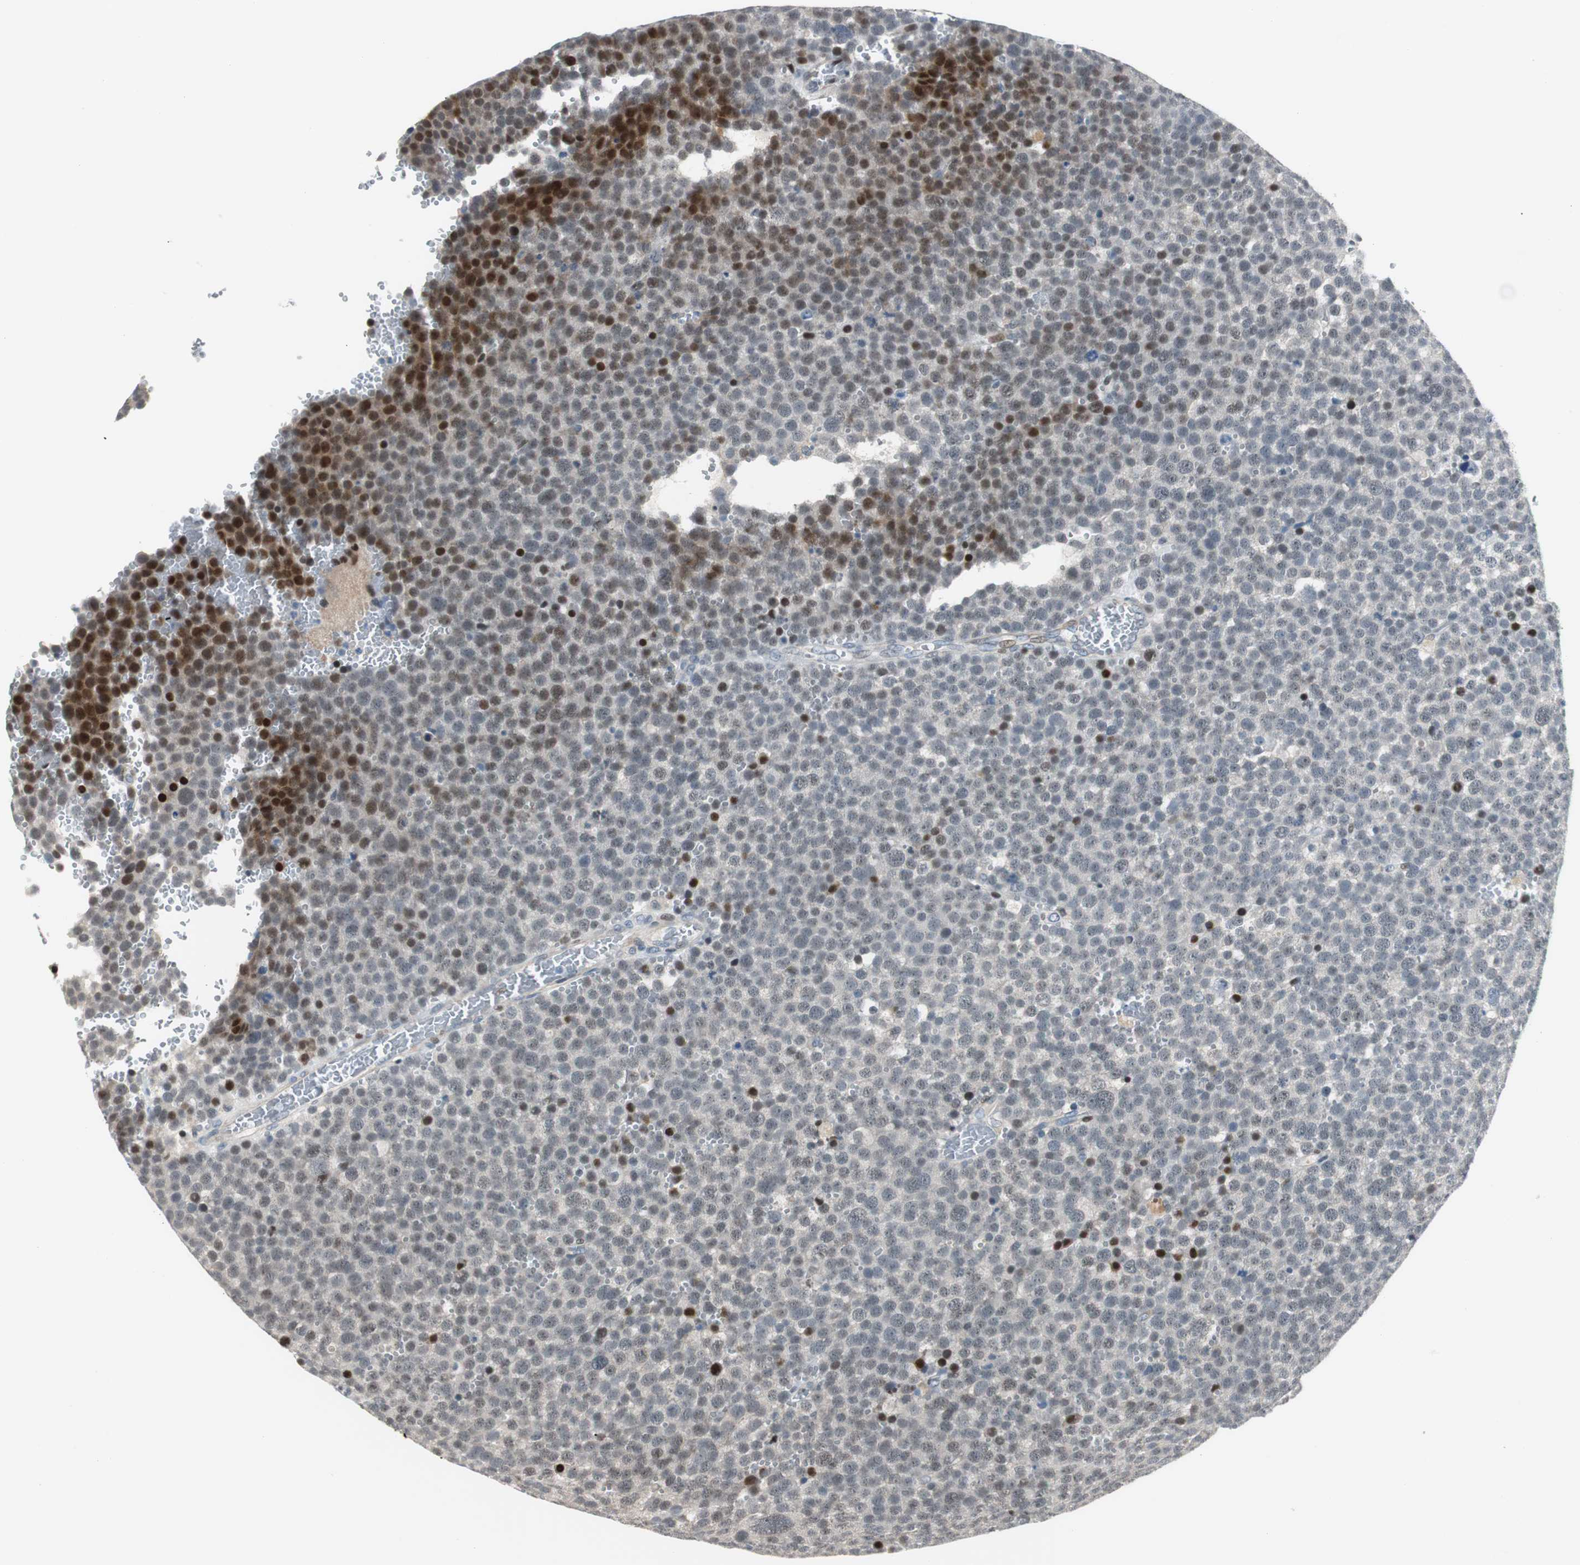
{"staining": {"intensity": "strong", "quantity": "<25%", "location": "nuclear"}, "tissue": "testis cancer", "cell_type": "Tumor cells", "image_type": "cancer", "snomed": [{"axis": "morphology", "description": "Seminoma, NOS"}, {"axis": "topography", "description": "Testis"}], "caption": "Immunohistochemical staining of testis cancer exhibits medium levels of strong nuclear positivity in approximately <25% of tumor cells. The staining is performed using DAB (3,3'-diaminobenzidine) brown chromogen to label protein expression. The nuclei are counter-stained blue using hematoxylin.", "gene": "RAD1", "patient": {"sex": "male", "age": 71}}